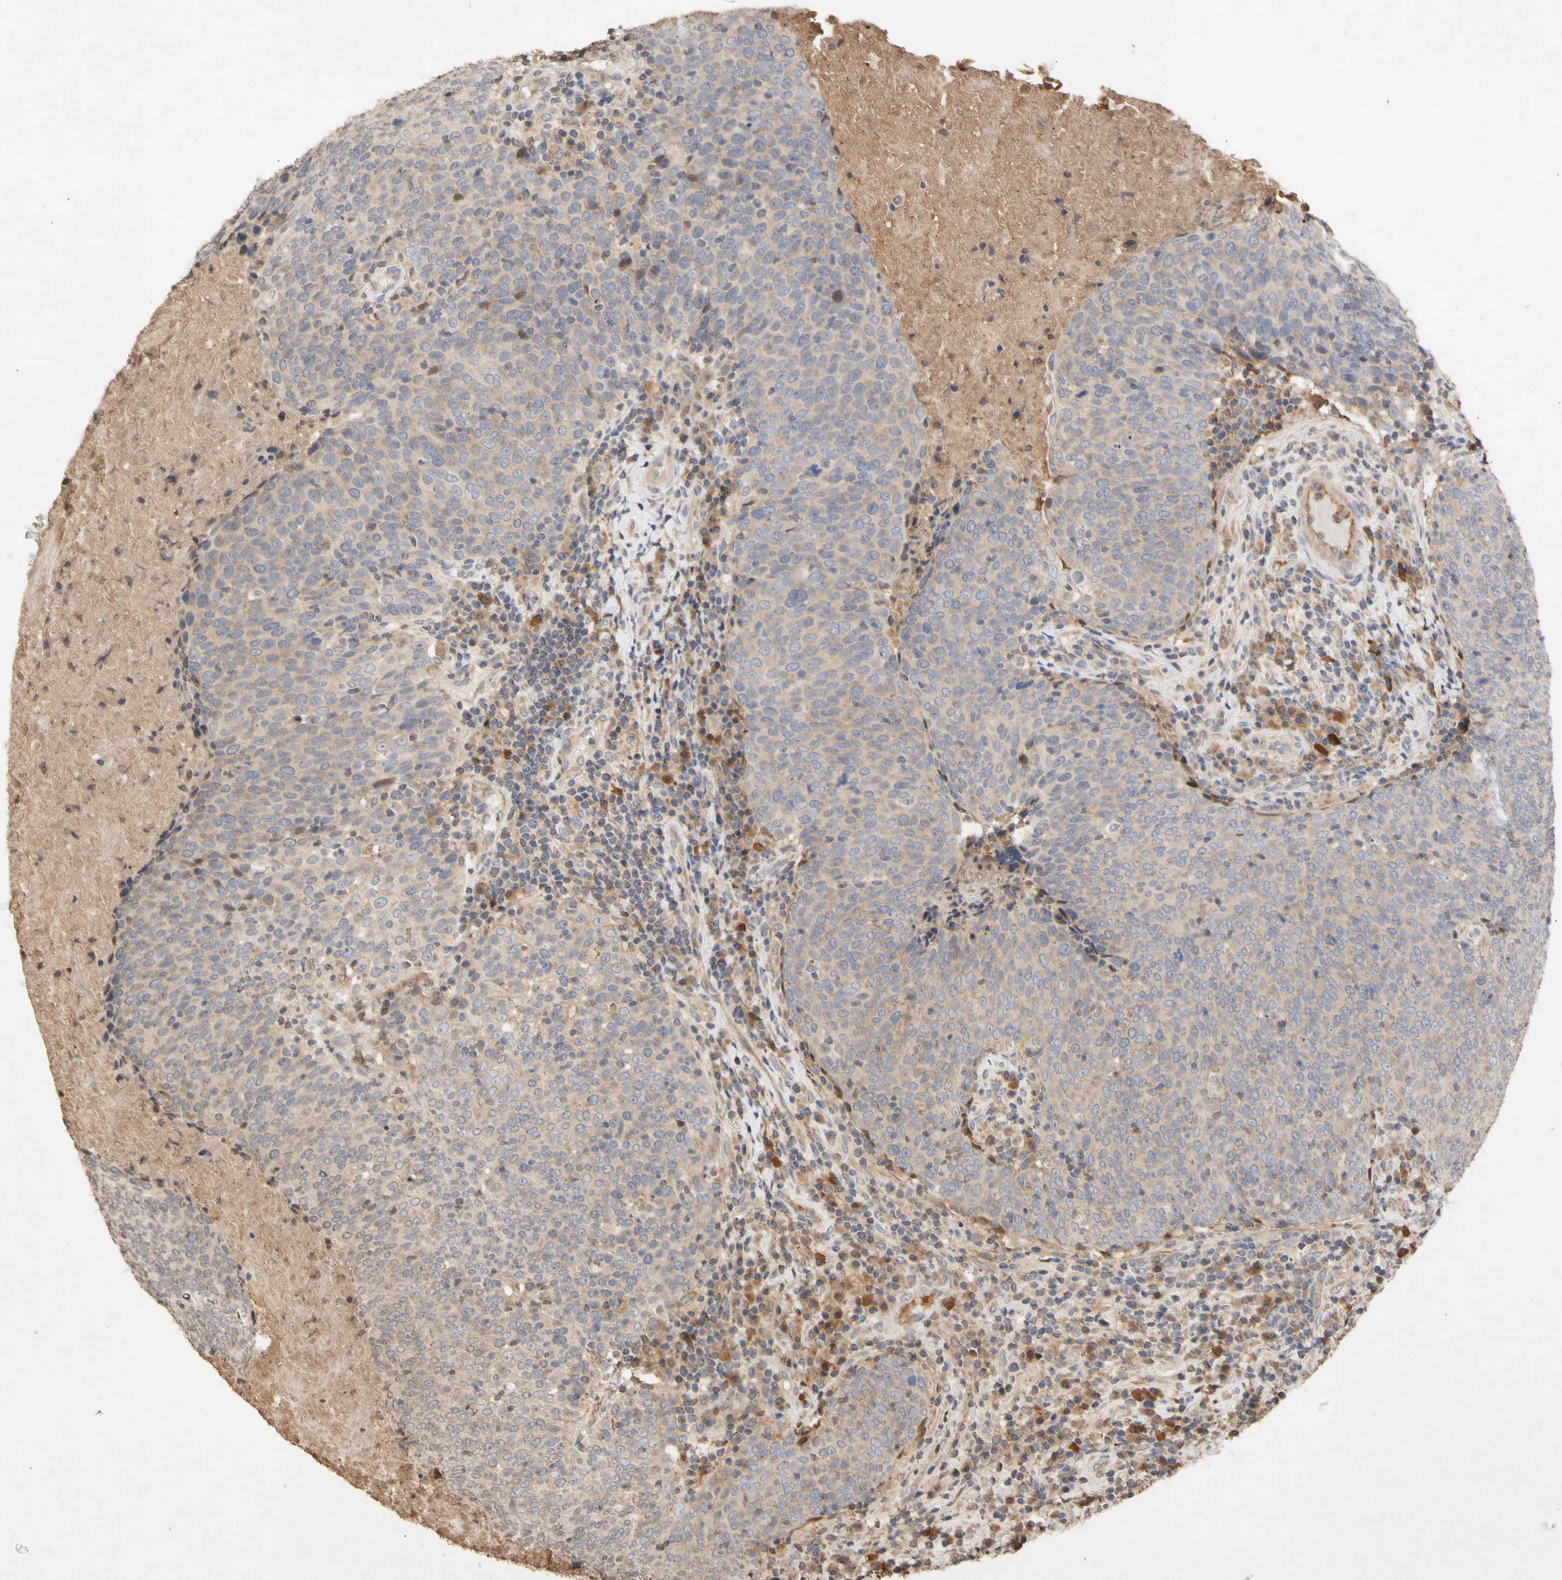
{"staining": {"intensity": "weak", "quantity": ">75%", "location": "cytoplasmic/membranous"}, "tissue": "head and neck cancer", "cell_type": "Tumor cells", "image_type": "cancer", "snomed": [{"axis": "morphology", "description": "Squamous cell carcinoma, NOS"}, {"axis": "morphology", "description": "Squamous cell carcinoma, metastatic, NOS"}, {"axis": "topography", "description": "Lymph node"}, {"axis": "topography", "description": "Head-Neck"}], "caption": "Immunohistochemical staining of human head and neck cancer (squamous cell carcinoma) demonstrates low levels of weak cytoplasmic/membranous positivity in approximately >75% of tumor cells. (IHC, brightfield microscopy, high magnification).", "gene": "NECTIN3", "patient": {"sex": "male", "age": 62}}